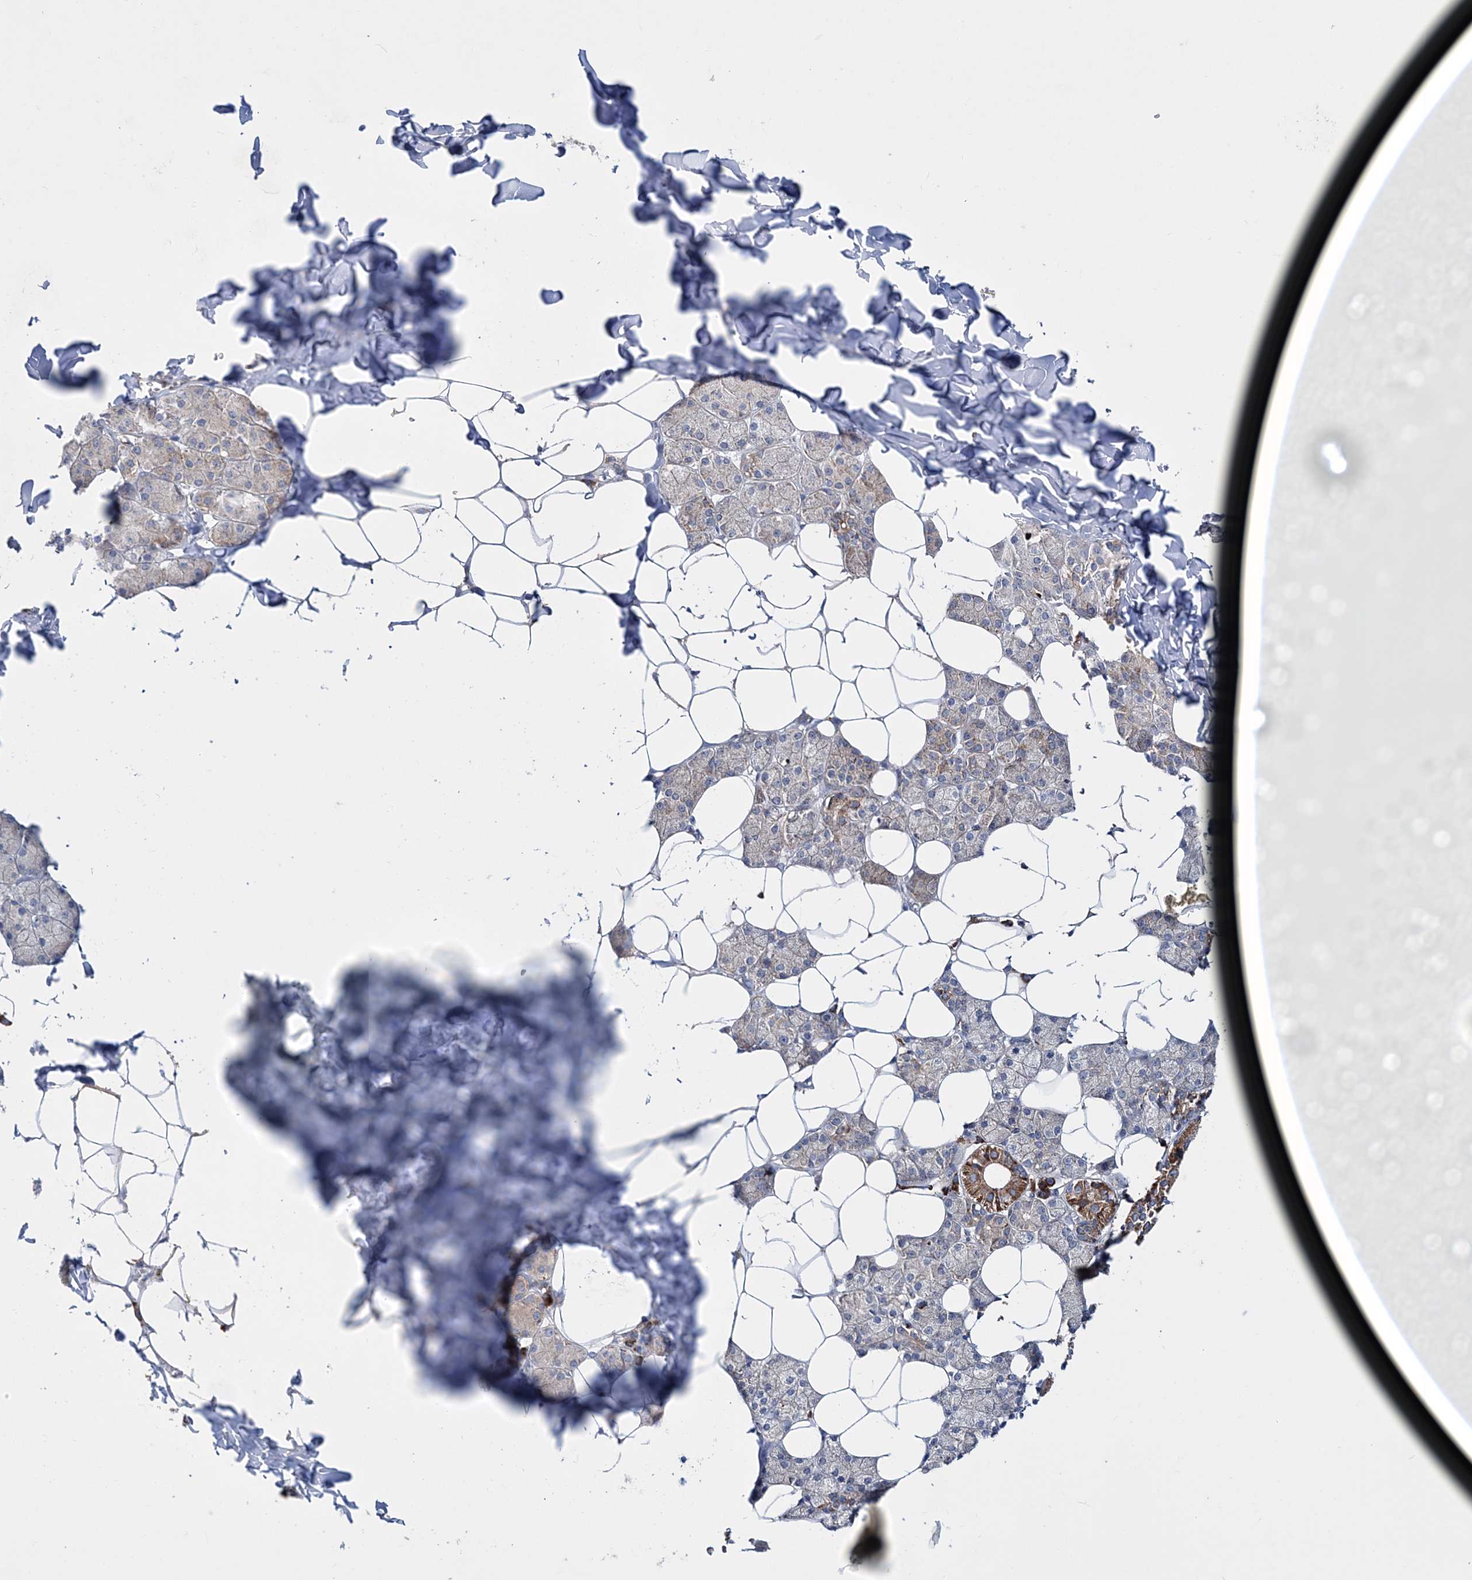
{"staining": {"intensity": "strong", "quantity": "25%-75%", "location": "cytoplasmic/membranous"}, "tissue": "salivary gland", "cell_type": "Glandular cells", "image_type": "normal", "snomed": [{"axis": "morphology", "description": "Normal tissue, NOS"}, {"axis": "topography", "description": "Salivary gland"}], "caption": "This image reveals immunohistochemistry staining of benign human salivary gland, with high strong cytoplasmic/membranous expression in approximately 25%-75% of glandular cells.", "gene": "NGLY1", "patient": {"sex": "female", "age": 33}}